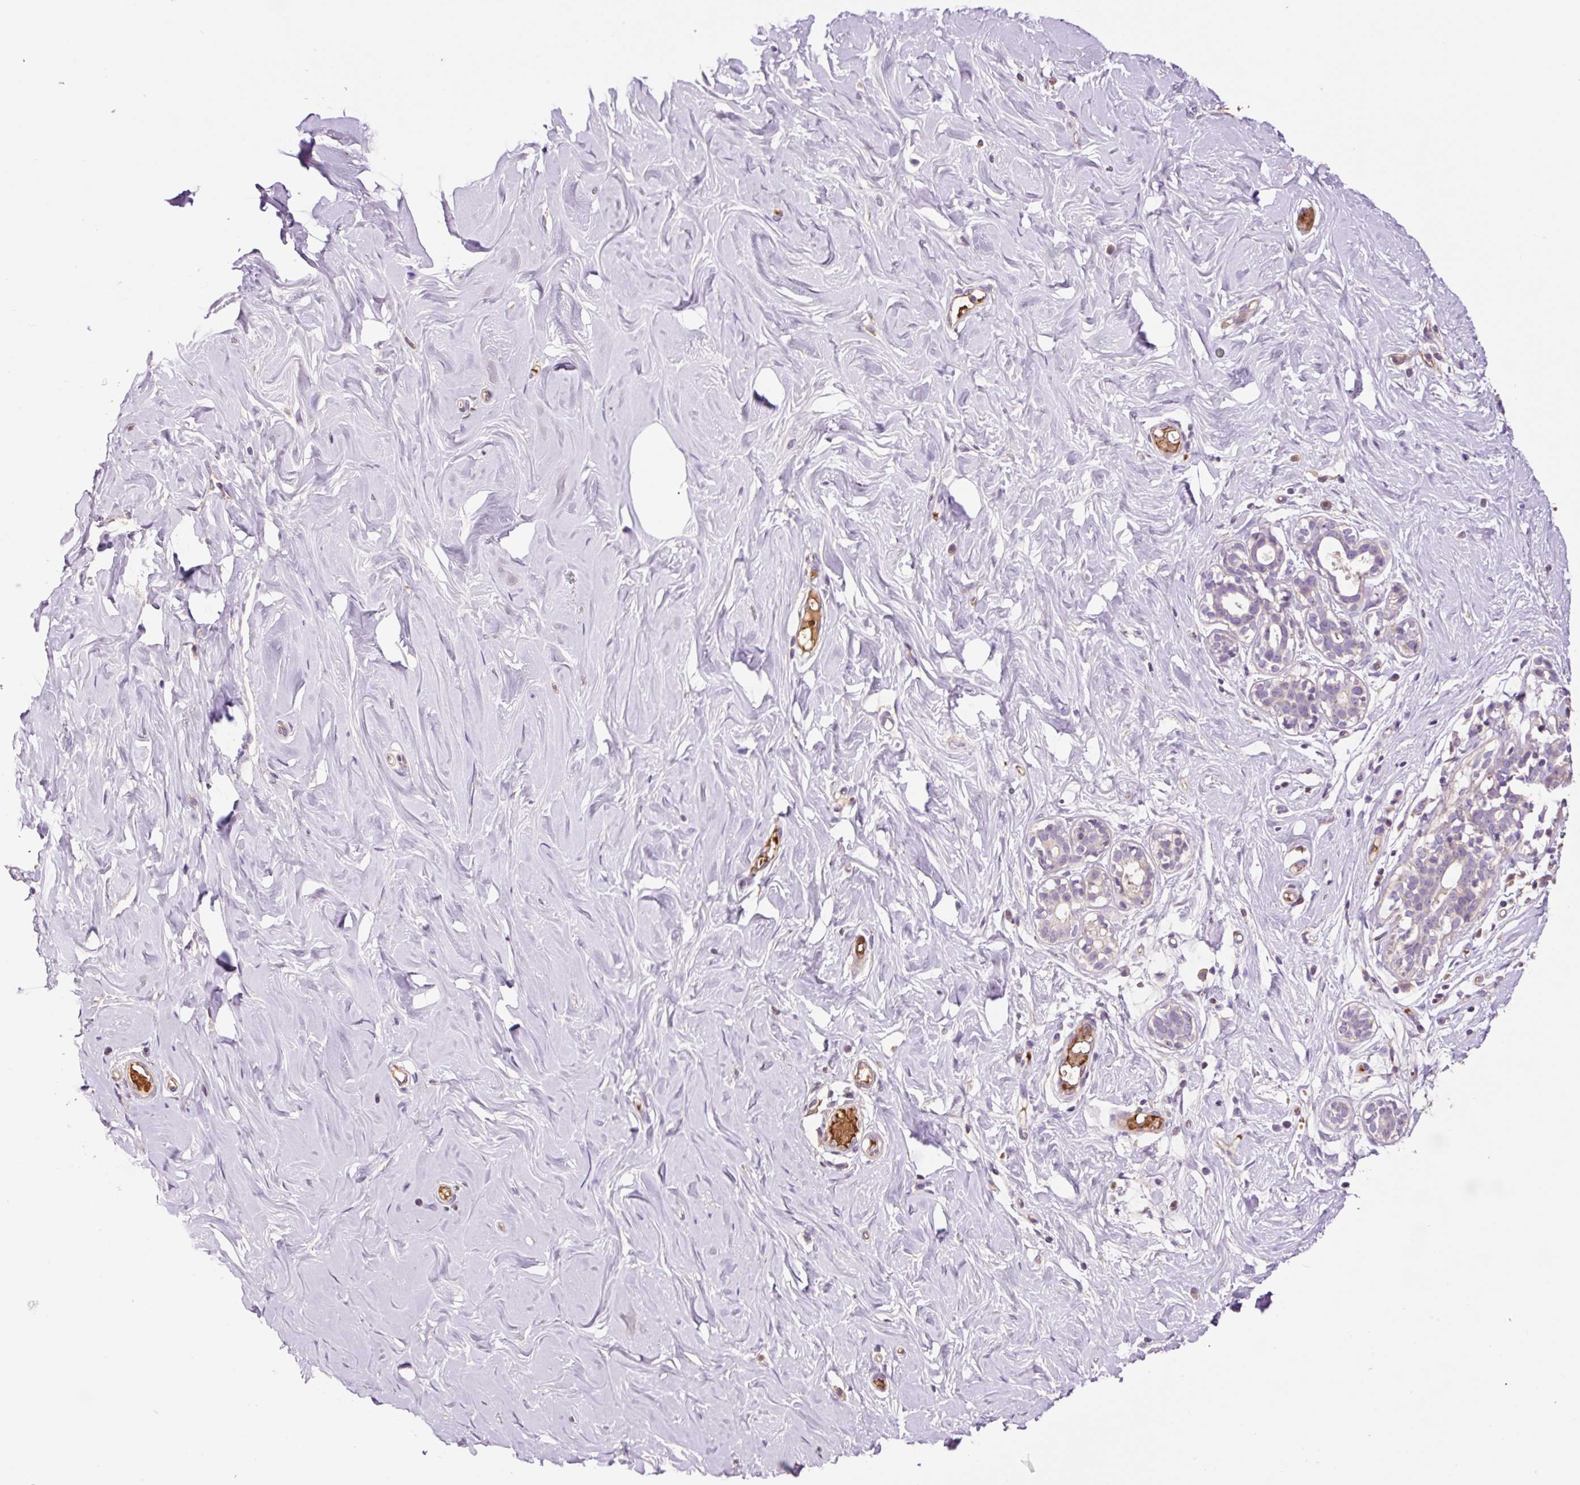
{"staining": {"intensity": "negative", "quantity": "none", "location": "none"}, "tissue": "breast", "cell_type": "Adipocytes", "image_type": "normal", "snomed": [{"axis": "morphology", "description": "Normal tissue, NOS"}, {"axis": "topography", "description": "Breast"}], "caption": "A high-resolution photomicrograph shows IHC staining of normal breast, which demonstrates no significant staining in adipocytes. Brightfield microscopy of immunohistochemistry (IHC) stained with DAB (brown) and hematoxylin (blue), captured at high magnification.", "gene": "TMEM235", "patient": {"sex": "female", "age": 27}}